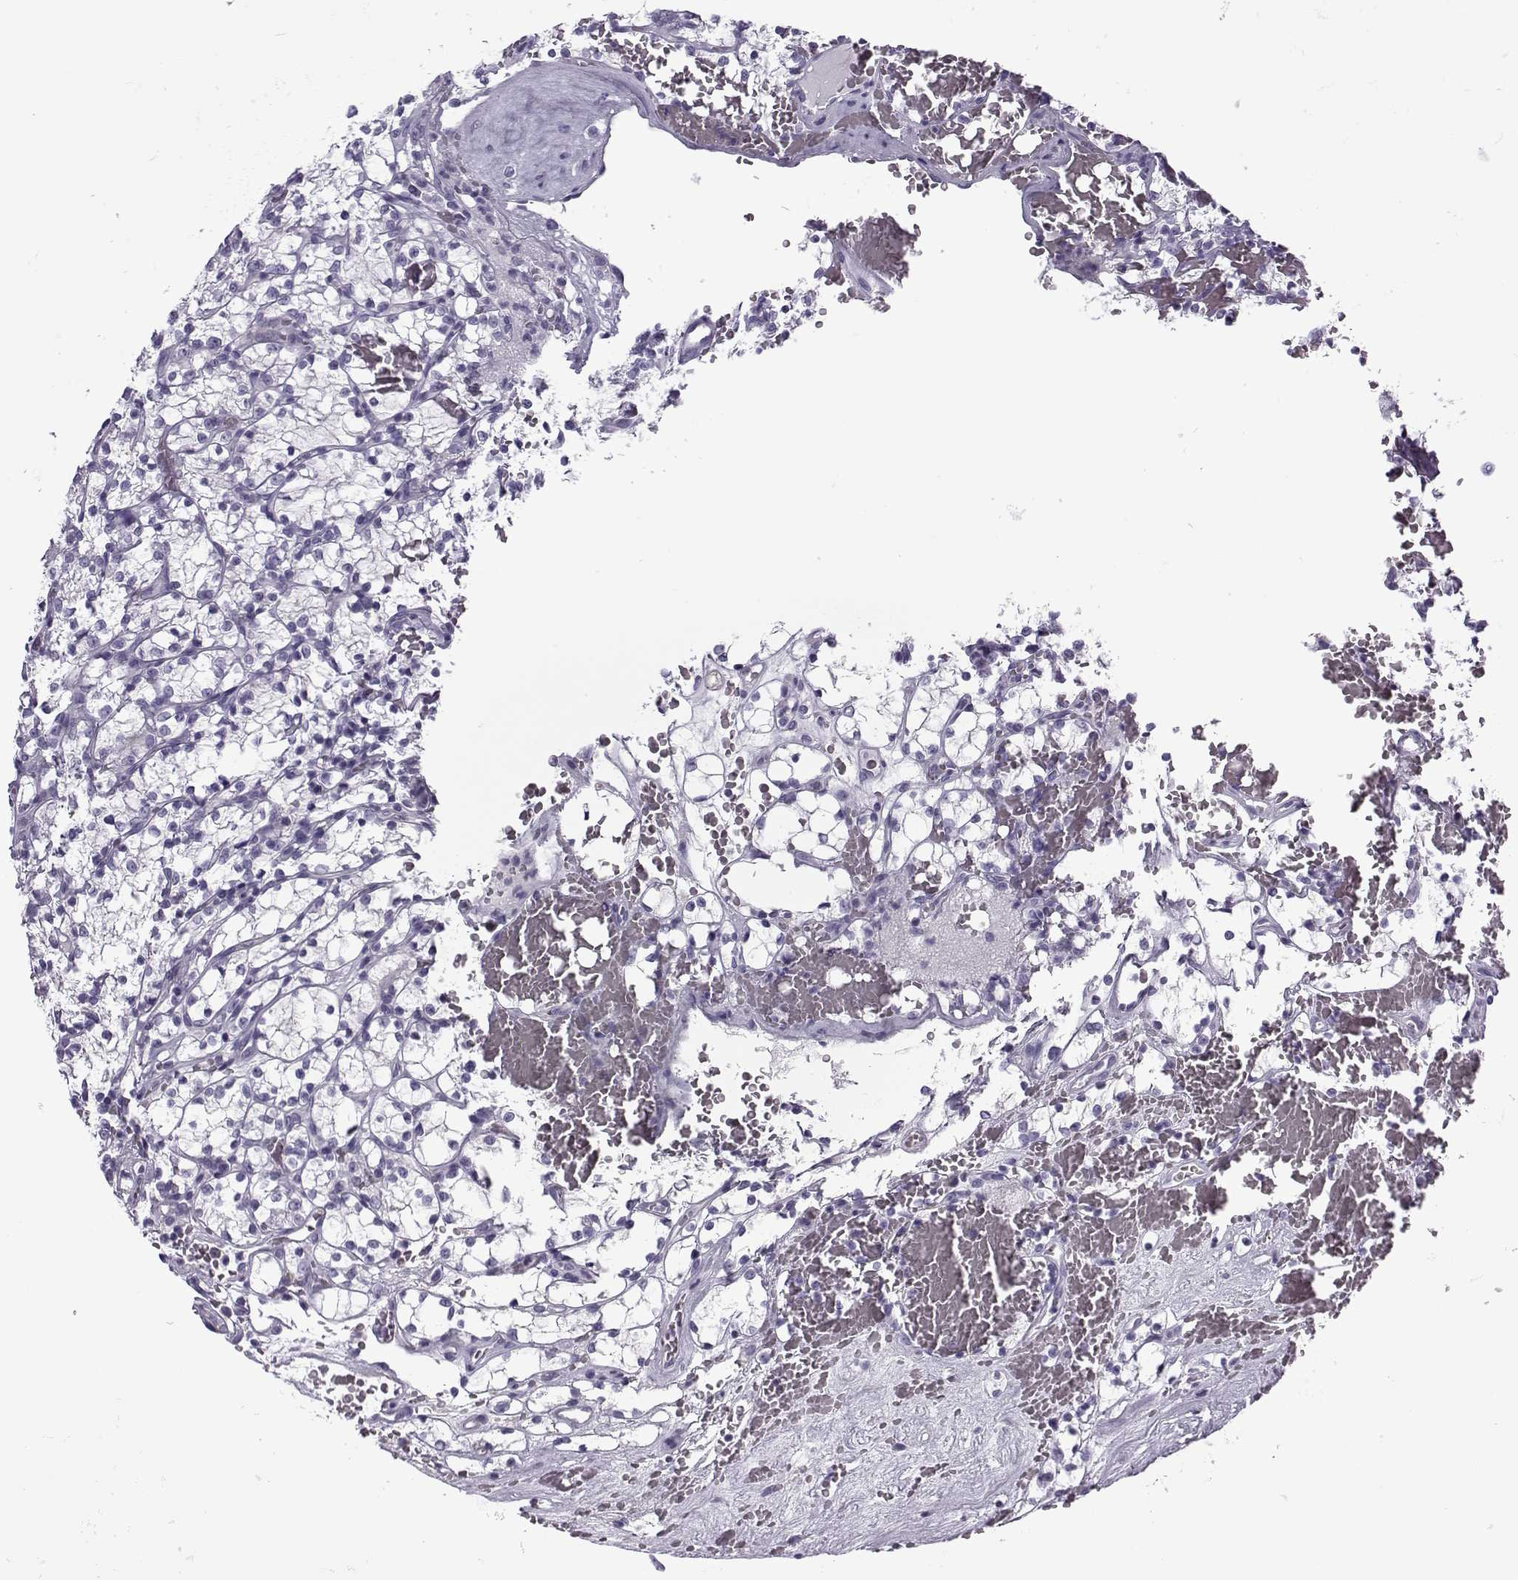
{"staining": {"intensity": "negative", "quantity": "none", "location": "none"}, "tissue": "renal cancer", "cell_type": "Tumor cells", "image_type": "cancer", "snomed": [{"axis": "morphology", "description": "Adenocarcinoma, NOS"}, {"axis": "topography", "description": "Kidney"}], "caption": "Tumor cells show no significant protein positivity in renal cancer (adenocarcinoma).", "gene": "OIP5", "patient": {"sex": "female", "age": 69}}